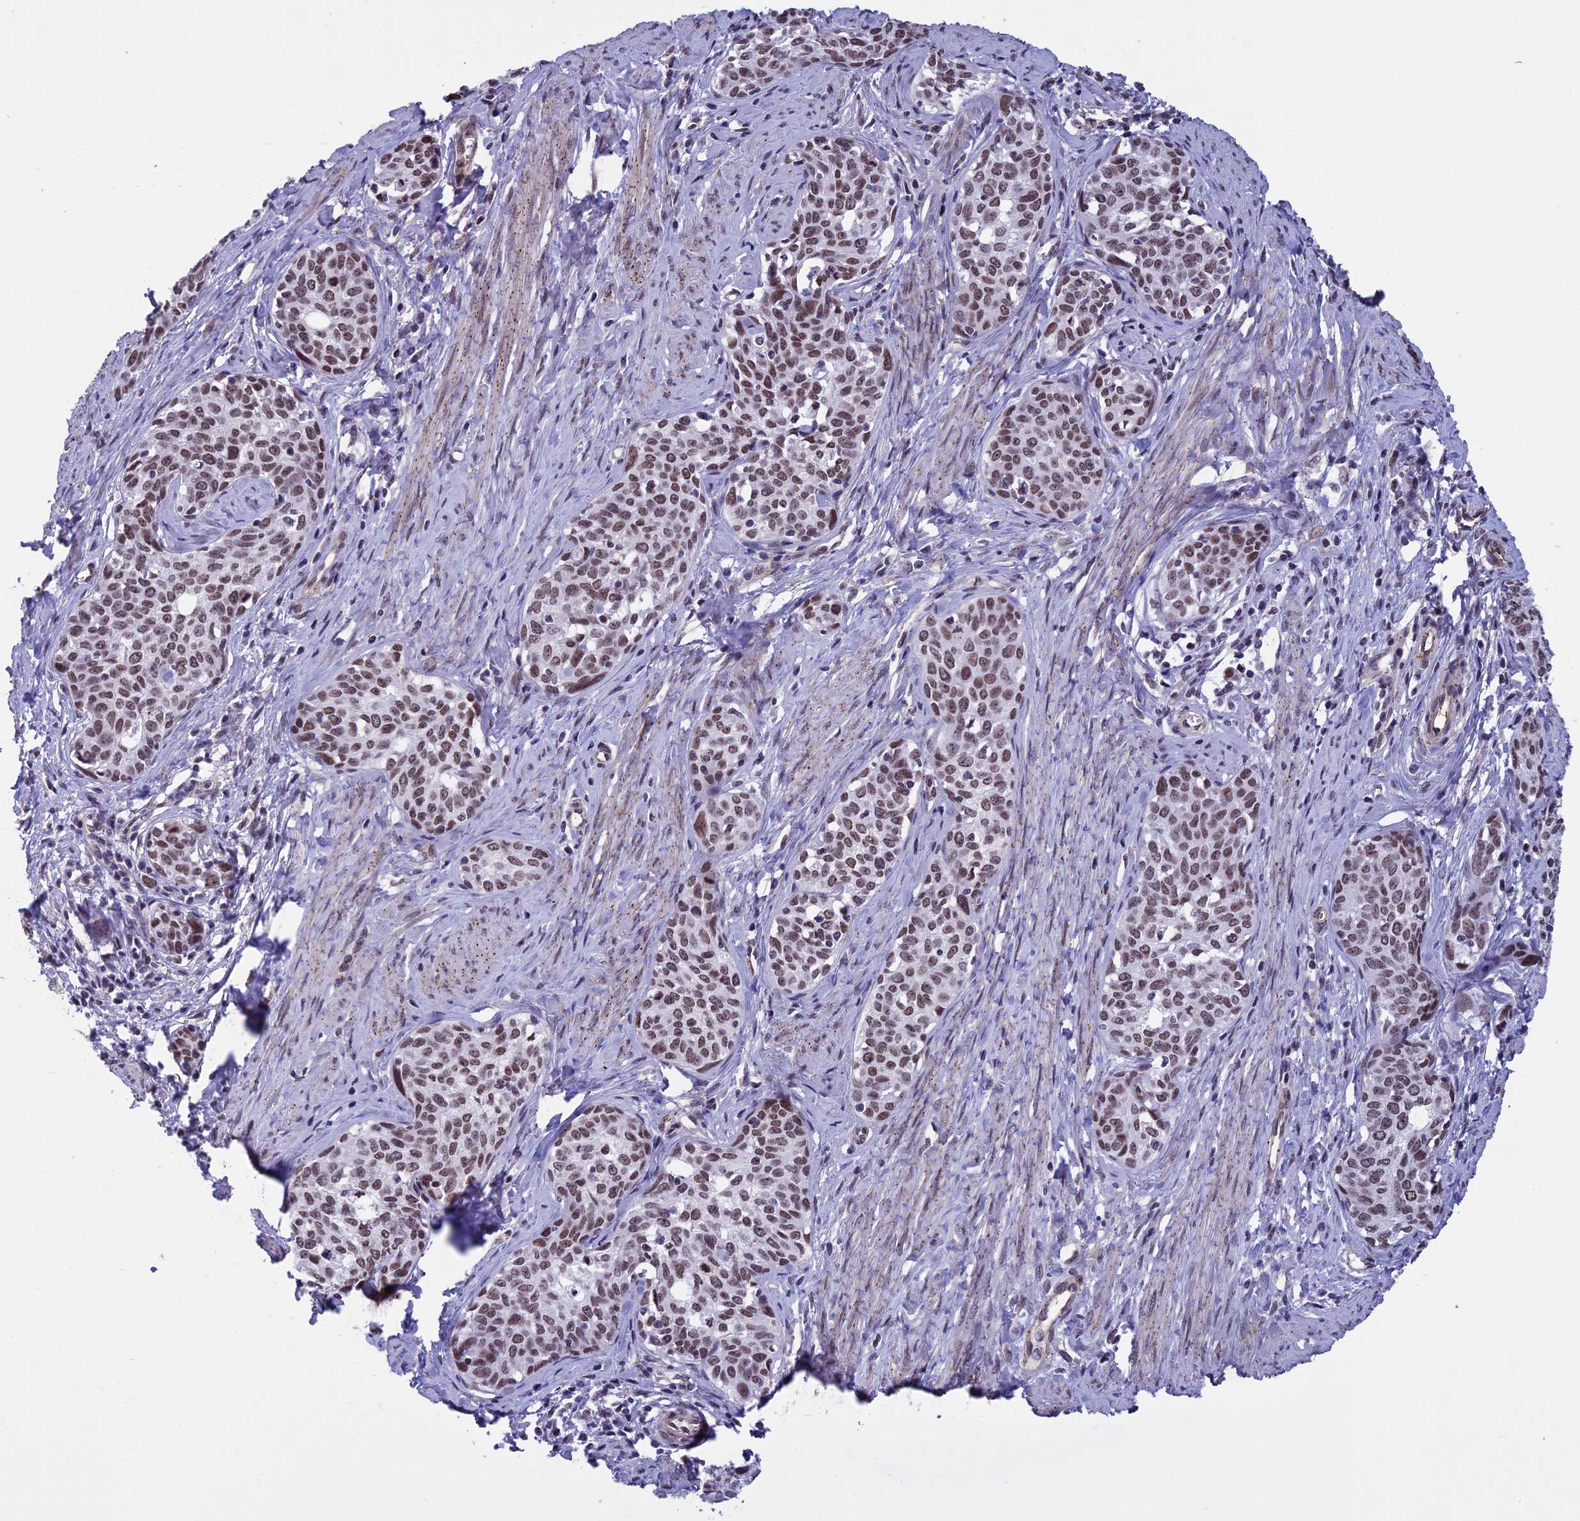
{"staining": {"intensity": "moderate", "quantity": ">75%", "location": "nuclear"}, "tissue": "cervical cancer", "cell_type": "Tumor cells", "image_type": "cancer", "snomed": [{"axis": "morphology", "description": "Squamous cell carcinoma, NOS"}, {"axis": "topography", "description": "Cervix"}], "caption": "This micrograph exhibits immunohistochemistry (IHC) staining of human cervical cancer, with medium moderate nuclear positivity in about >75% of tumor cells.", "gene": "NIPBL", "patient": {"sex": "female", "age": 52}}